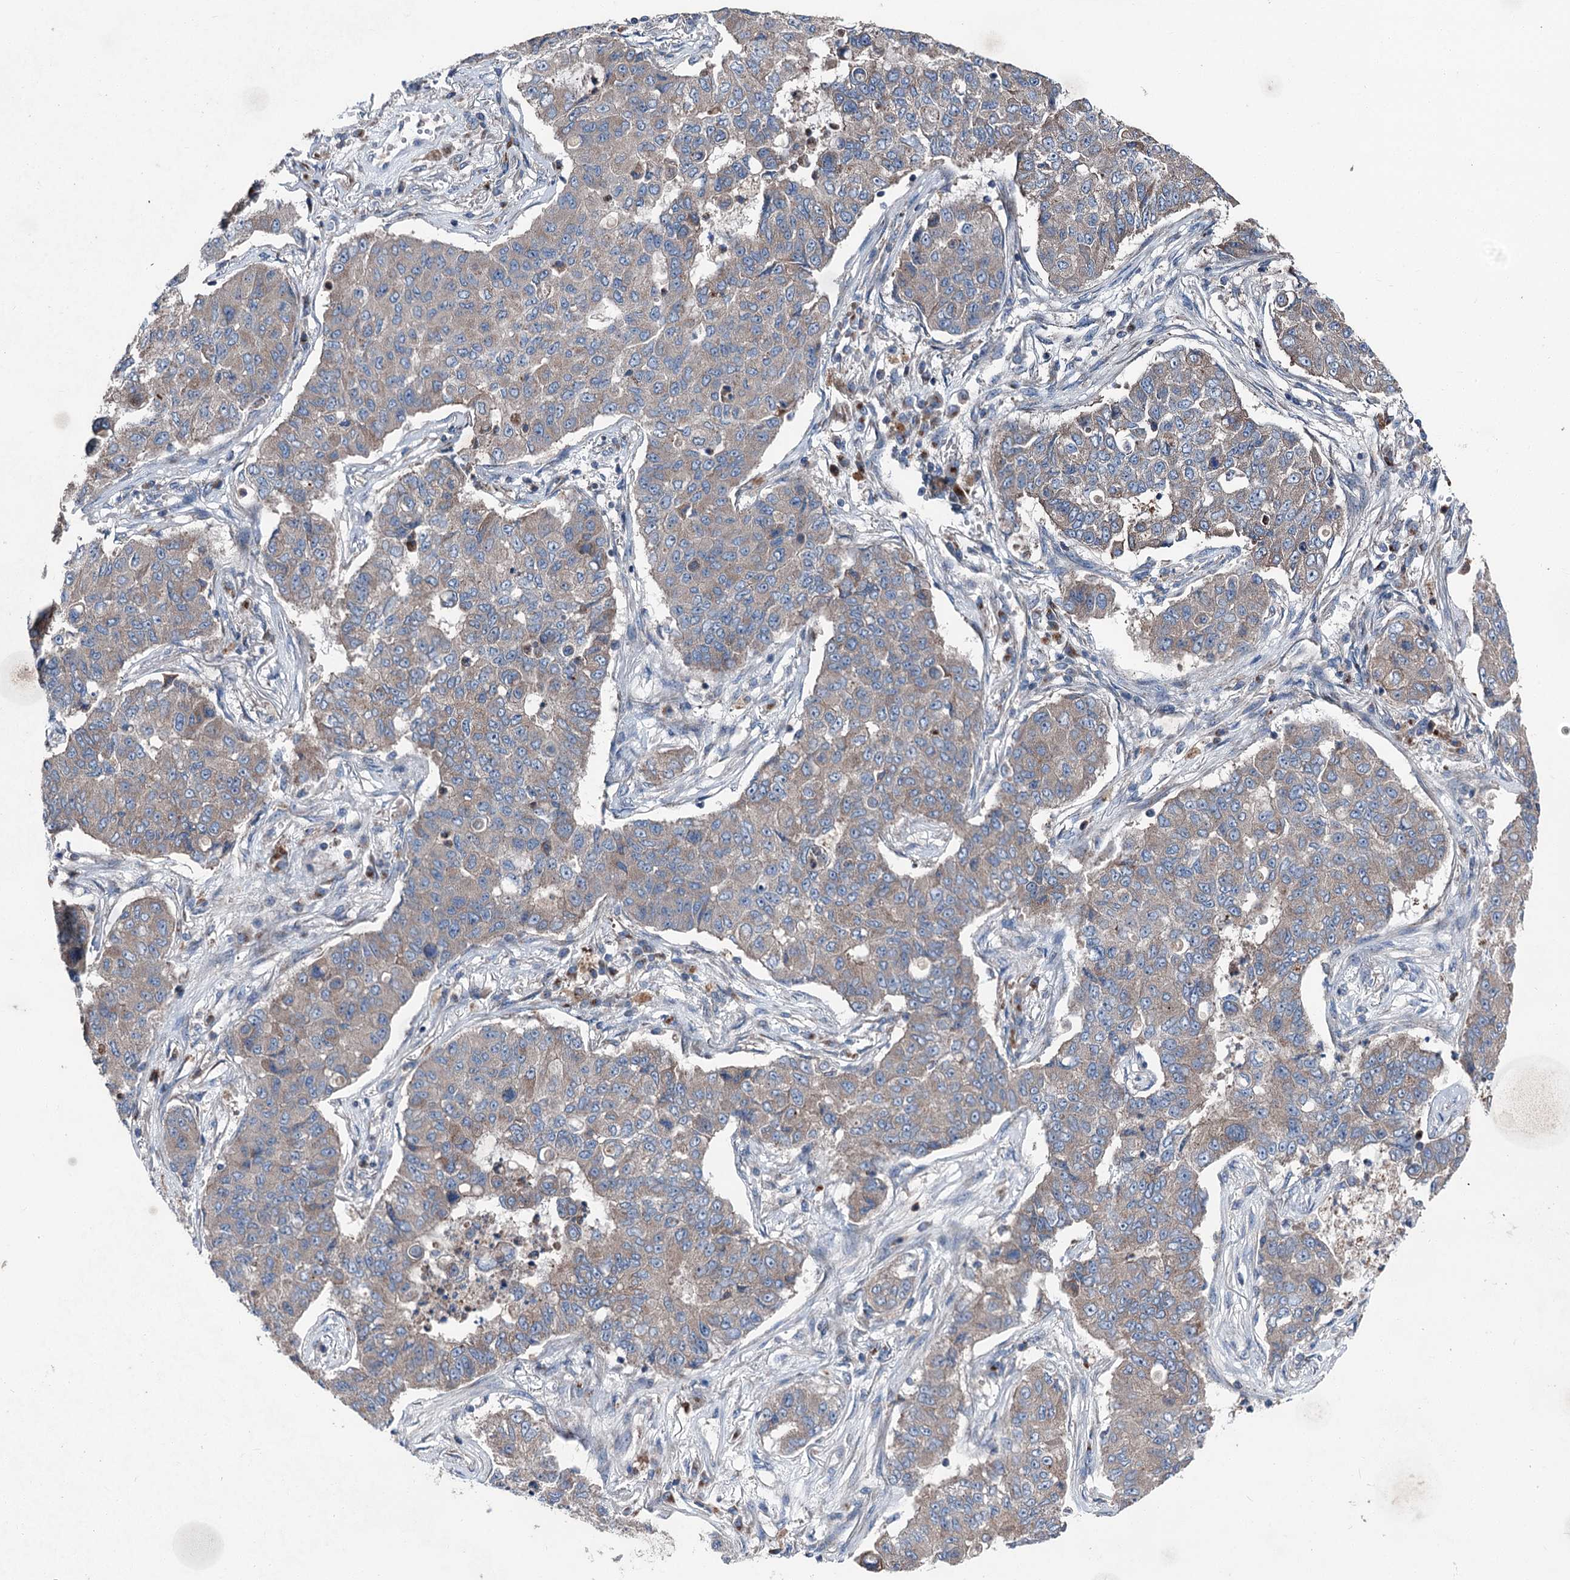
{"staining": {"intensity": "weak", "quantity": ">75%", "location": "cytoplasmic/membranous"}, "tissue": "lung cancer", "cell_type": "Tumor cells", "image_type": "cancer", "snomed": [{"axis": "morphology", "description": "Squamous cell carcinoma, NOS"}, {"axis": "topography", "description": "Lung"}], "caption": "Squamous cell carcinoma (lung) was stained to show a protein in brown. There is low levels of weak cytoplasmic/membranous staining in approximately >75% of tumor cells. (DAB IHC with brightfield microscopy, high magnification).", "gene": "RUFY1", "patient": {"sex": "male", "age": 74}}